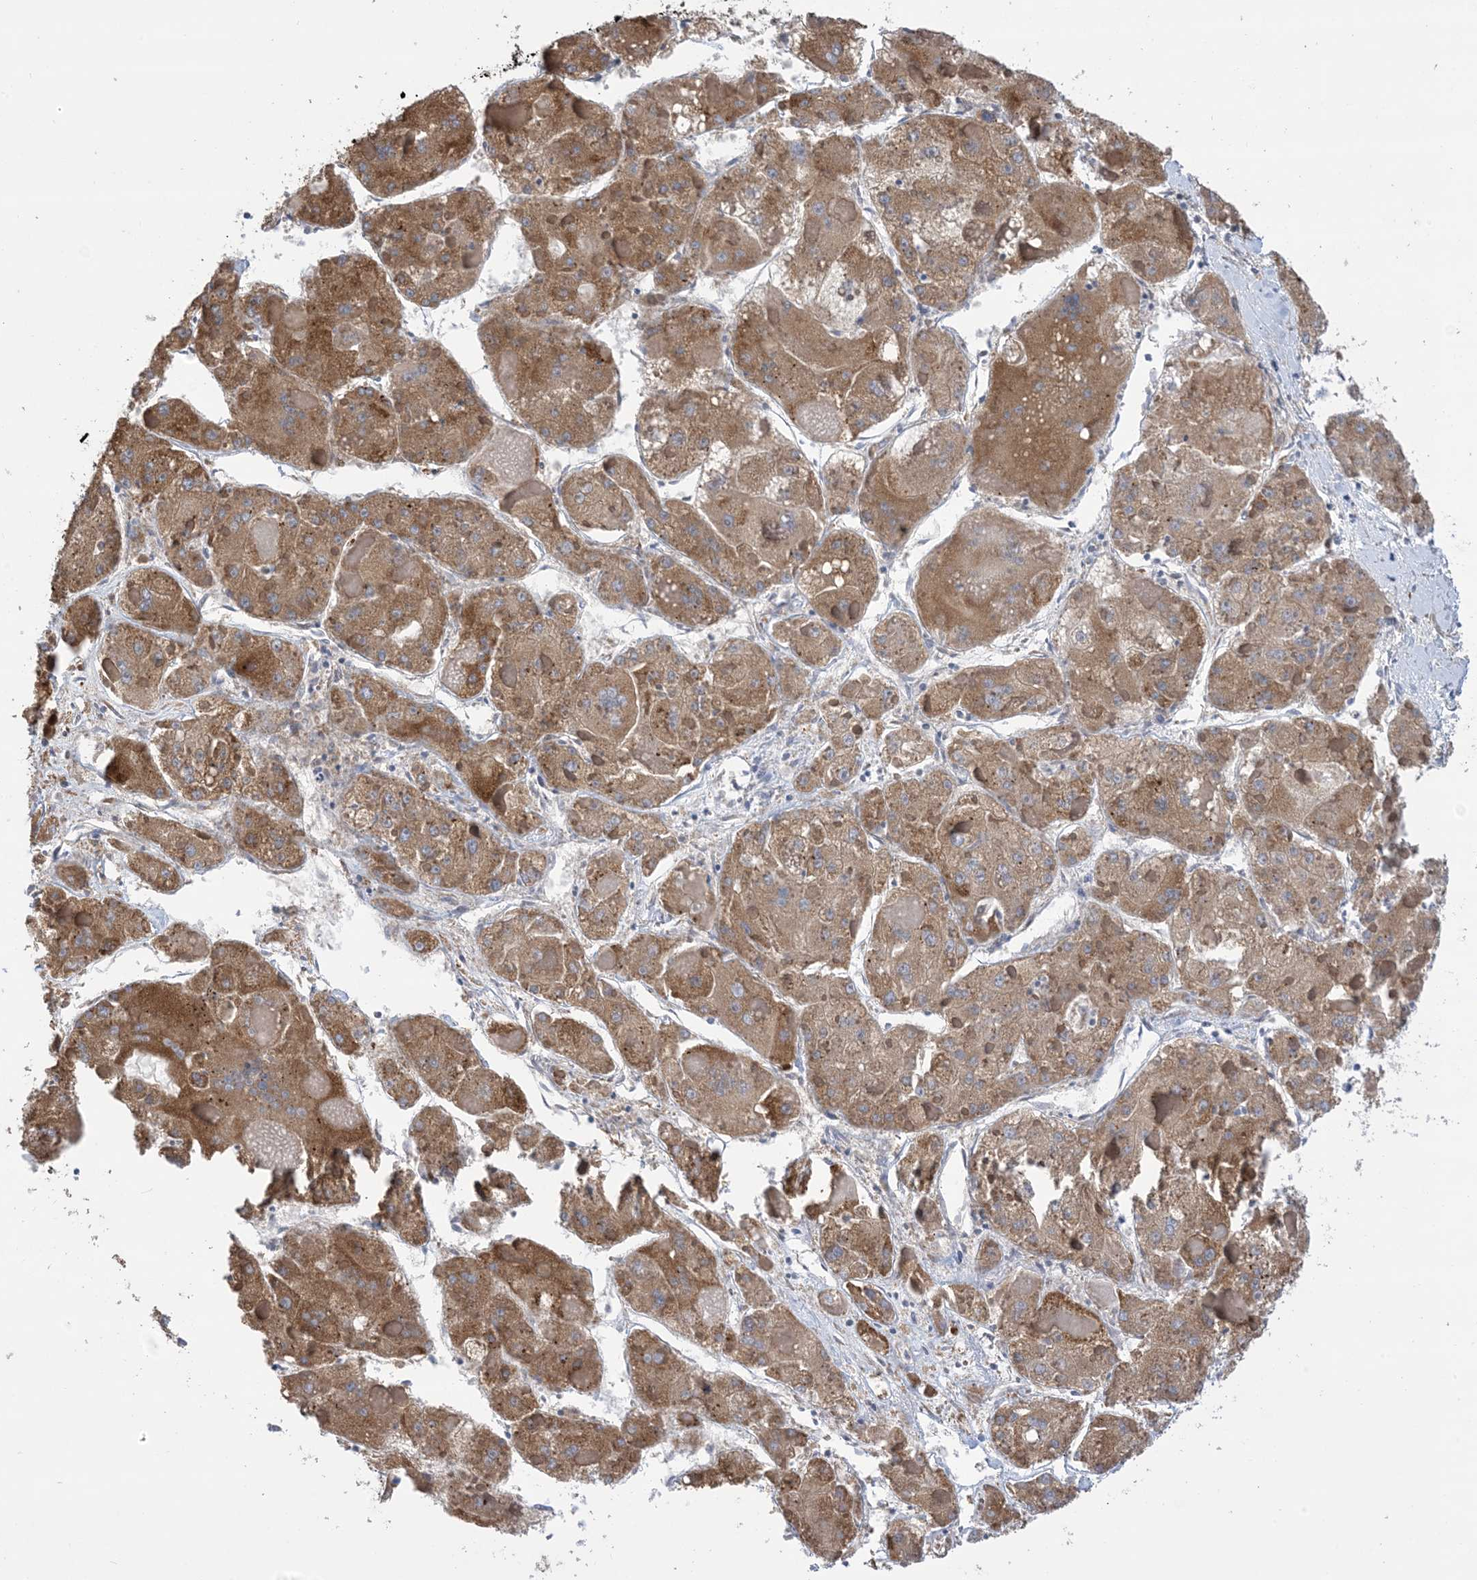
{"staining": {"intensity": "moderate", "quantity": ">75%", "location": "cytoplasmic/membranous"}, "tissue": "liver cancer", "cell_type": "Tumor cells", "image_type": "cancer", "snomed": [{"axis": "morphology", "description": "Carcinoma, Hepatocellular, NOS"}, {"axis": "topography", "description": "Liver"}], "caption": "Immunohistochemical staining of human liver hepatocellular carcinoma shows medium levels of moderate cytoplasmic/membranous protein staining in approximately >75% of tumor cells.", "gene": "CLEC16A", "patient": {"sex": "female", "age": 73}}